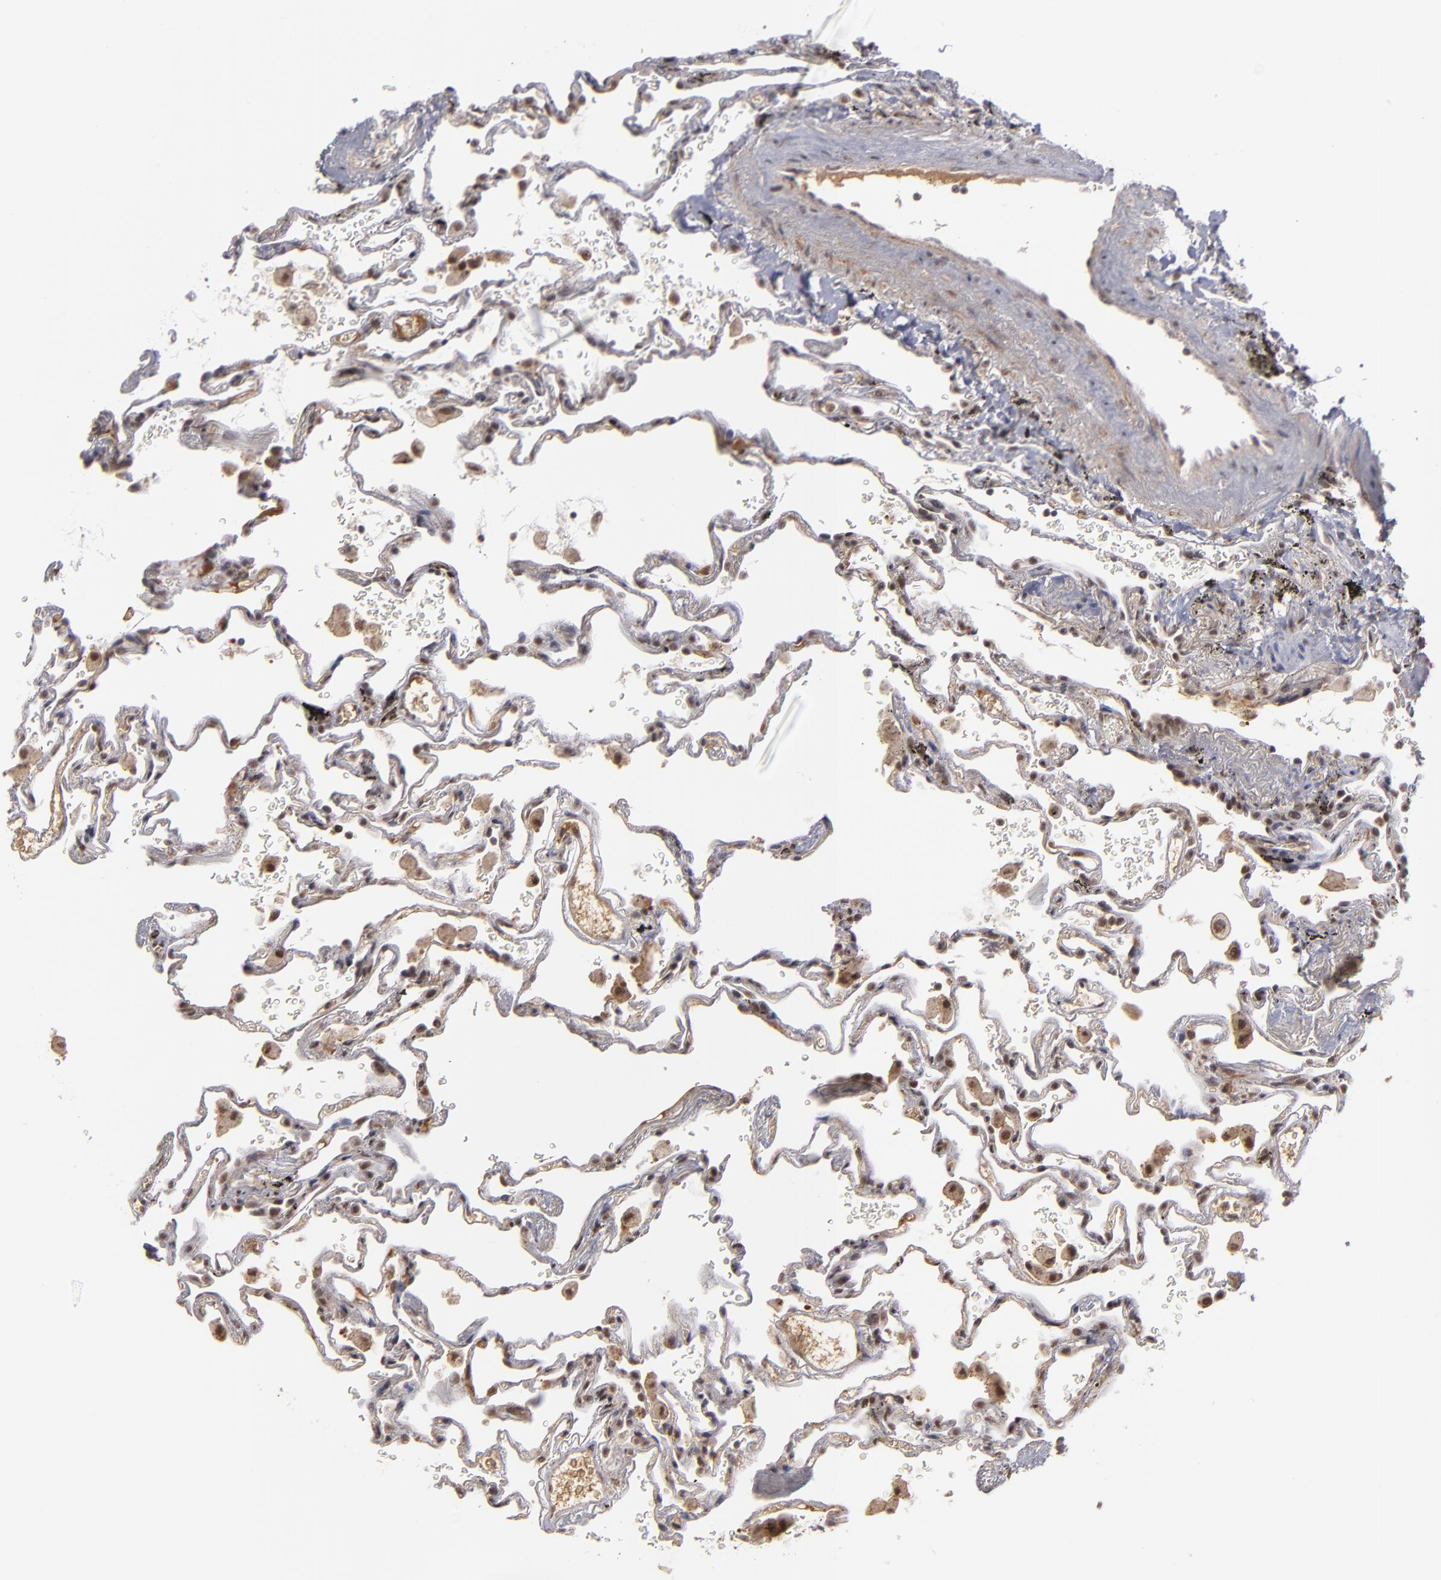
{"staining": {"intensity": "weak", "quantity": "<25%", "location": "nuclear"}, "tissue": "lung", "cell_type": "Alveolar cells", "image_type": "normal", "snomed": [{"axis": "morphology", "description": "Normal tissue, NOS"}, {"axis": "morphology", "description": "Inflammation, NOS"}, {"axis": "topography", "description": "Lung"}], "caption": "This histopathology image is of benign lung stained with IHC to label a protein in brown with the nuclei are counter-stained blue. There is no staining in alveolar cells. Brightfield microscopy of immunohistochemistry (IHC) stained with DAB (3,3'-diaminobenzidine) (brown) and hematoxylin (blue), captured at high magnification.", "gene": "ZNF234", "patient": {"sex": "male", "age": 69}}